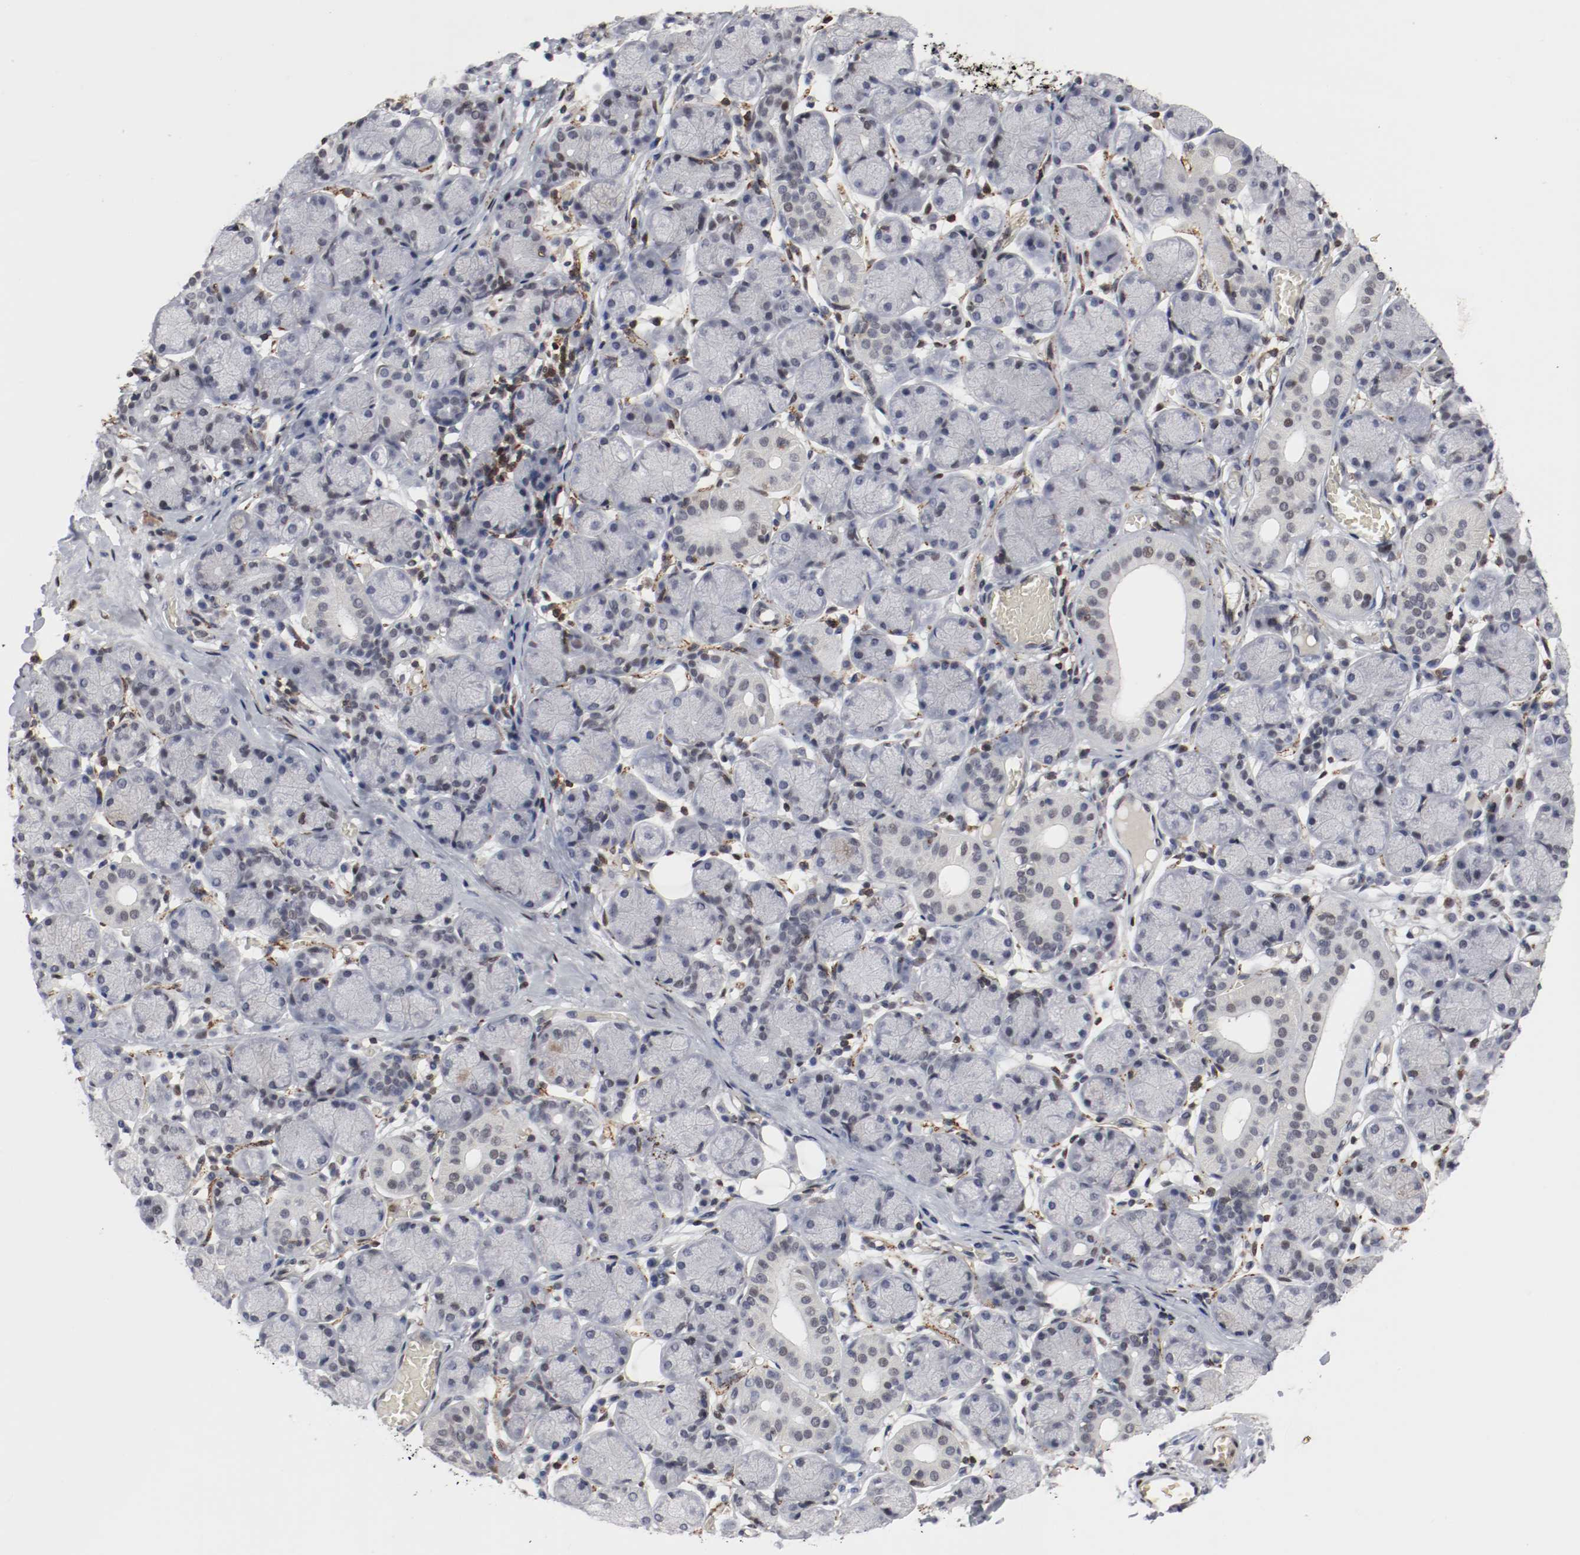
{"staining": {"intensity": "negative", "quantity": "none", "location": "none"}, "tissue": "salivary gland", "cell_type": "Glandular cells", "image_type": "normal", "snomed": [{"axis": "morphology", "description": "Normal tissue, NOS"}, {"axis": "topography", "description": "Salivary gland"}], "caption": "High power microscopy histopathology image of an IHC histopathology image of normal salivary gland, revealing no significant expression in glandular cells. (Stains: DAB (3,3'-diaminobenzidine) IHC with hematoxylin counter stain, Microscopy: brightfield microscopy at high magnification).", "gene": "JUND", "patient": {"sex": "female", "age": 24}}